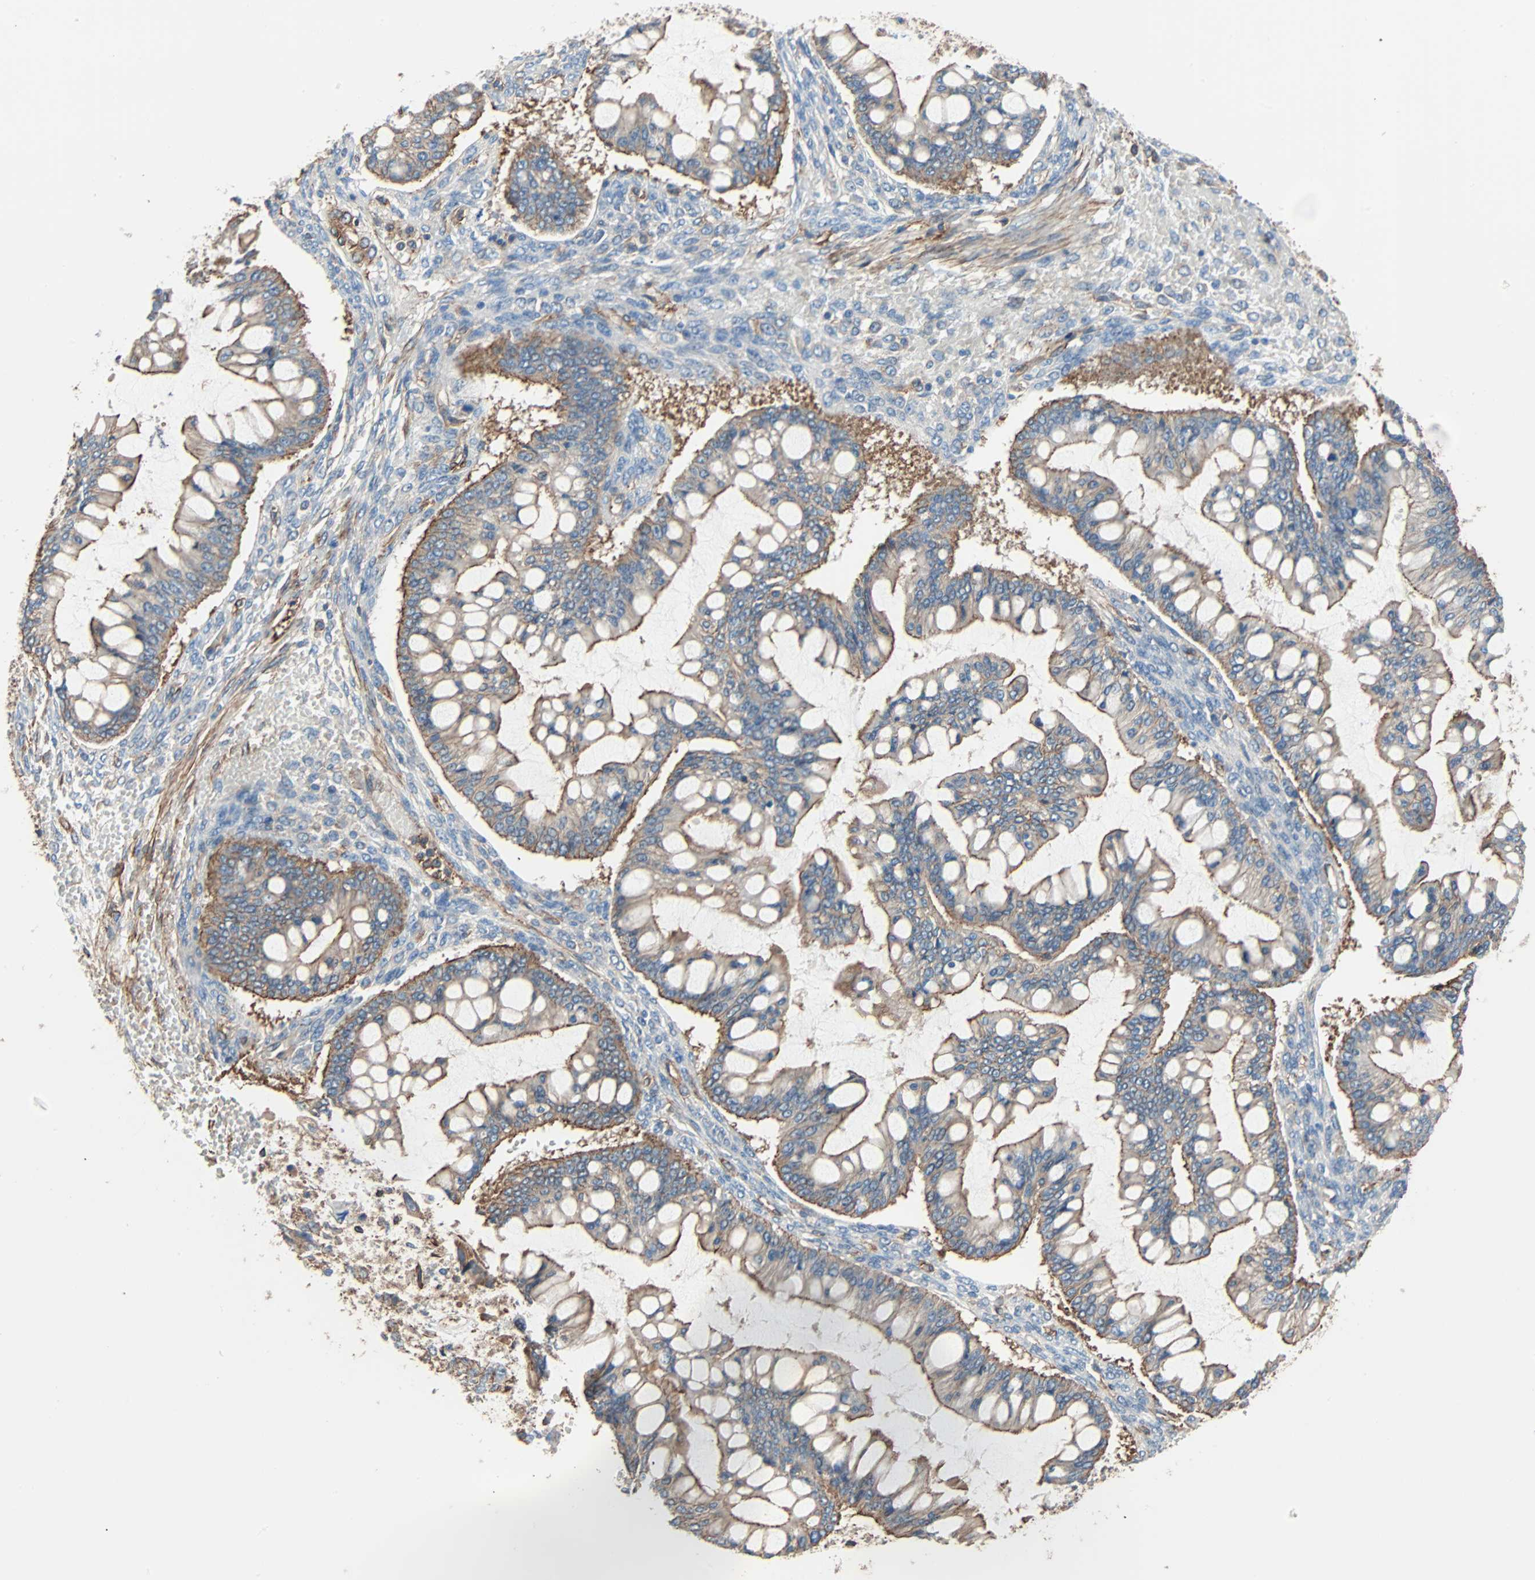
{"staining": {"intensity": "moderate", "quantity": "<25%", "location": "cytoplasmic/membranous"}, "tissue": "ovarian cancer", "cell_type": "Tumor cells", "image_type": "cancer", "snomed": [{"axis": "morphology", "description": "Cystadenocarcinoma, mucinous, NOS"}, {"axis": "topography", "description": "Ovary"}], "caption": "An immunohistochemistry micrograph of tumor tissue is shown. Protein staining in brown shows moderate cytoplasmic/membranous positivity in ovarian cancer (mucinous cystadenocarcinoma) within tumor cells. (Brightfield microscopy of DAB IHC at high magnification).", "gene": "GALNT10", "patient": {"sex": "female", "age": 73}}